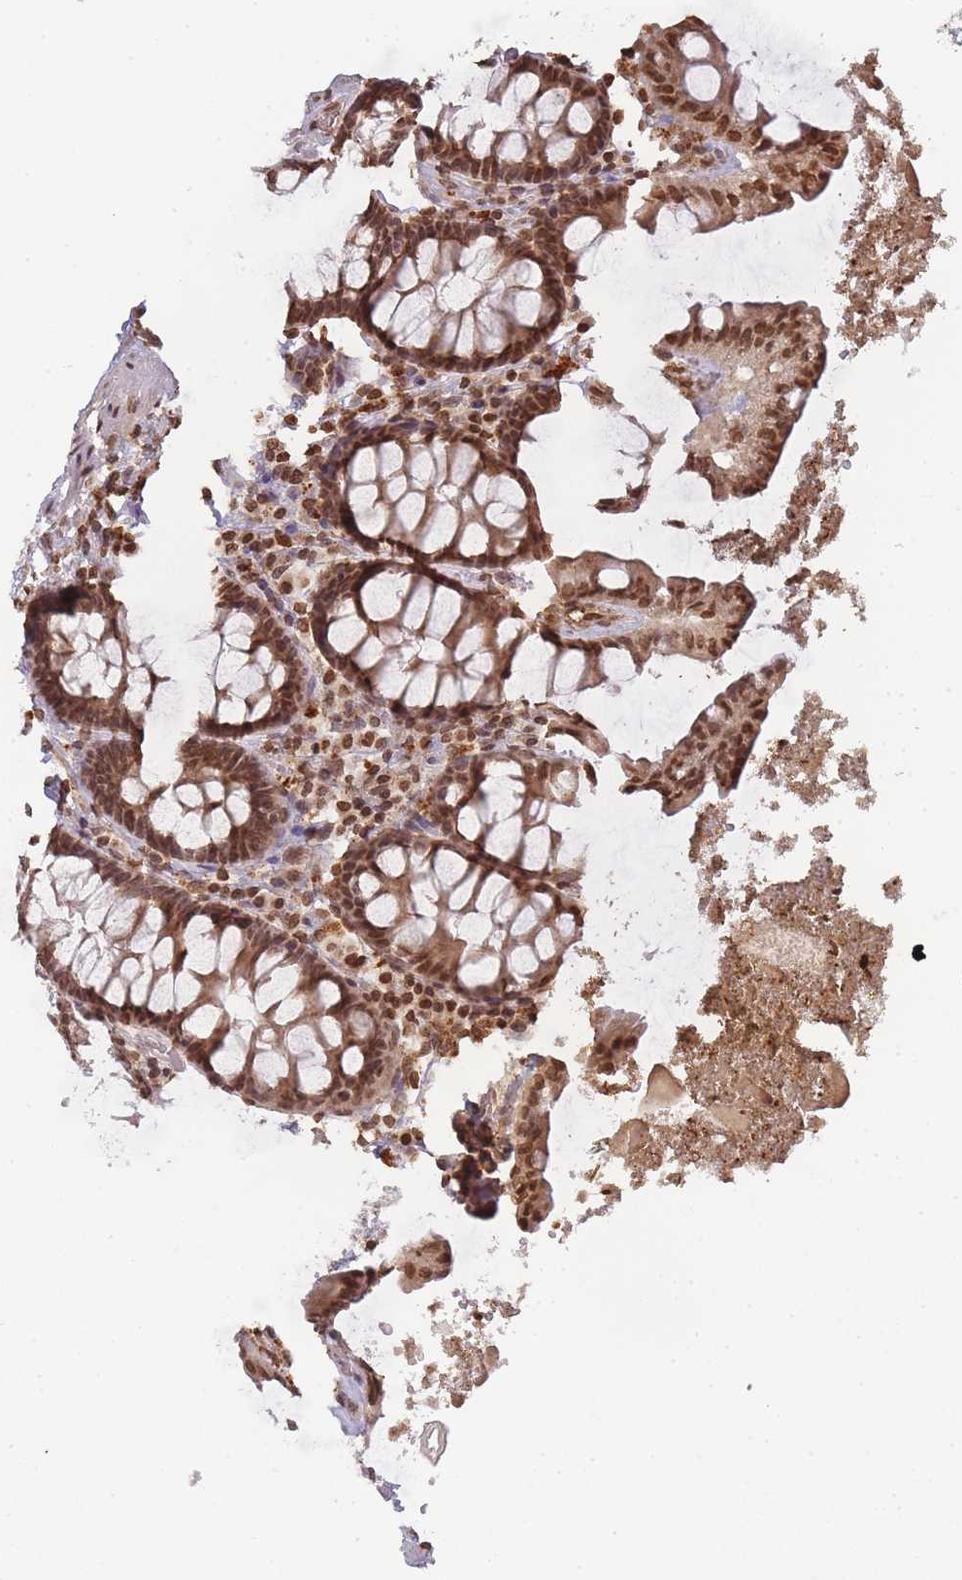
{"staining": {"intensity": "moderate", "quantity": ">75%", "location": "nuclear"}, "tissue": "colon", "cell_type": "Endothelial cells", "image_type": "normal", "snomed": [{"axis": "morphology", "description": "Normal tissue, NOS"}, {"axis": "topography", "description": "Colon"}], "caption": "Protein staining by immunohistochemistry demonstrates moderate nuclear positivity in about >75% of endothelial cells in normal colon. The protein of interest is shown in brown color, while the nuclei are stained blue.", "gene": "WWTR1", "patient": {"sex": "male", "age": 84}}